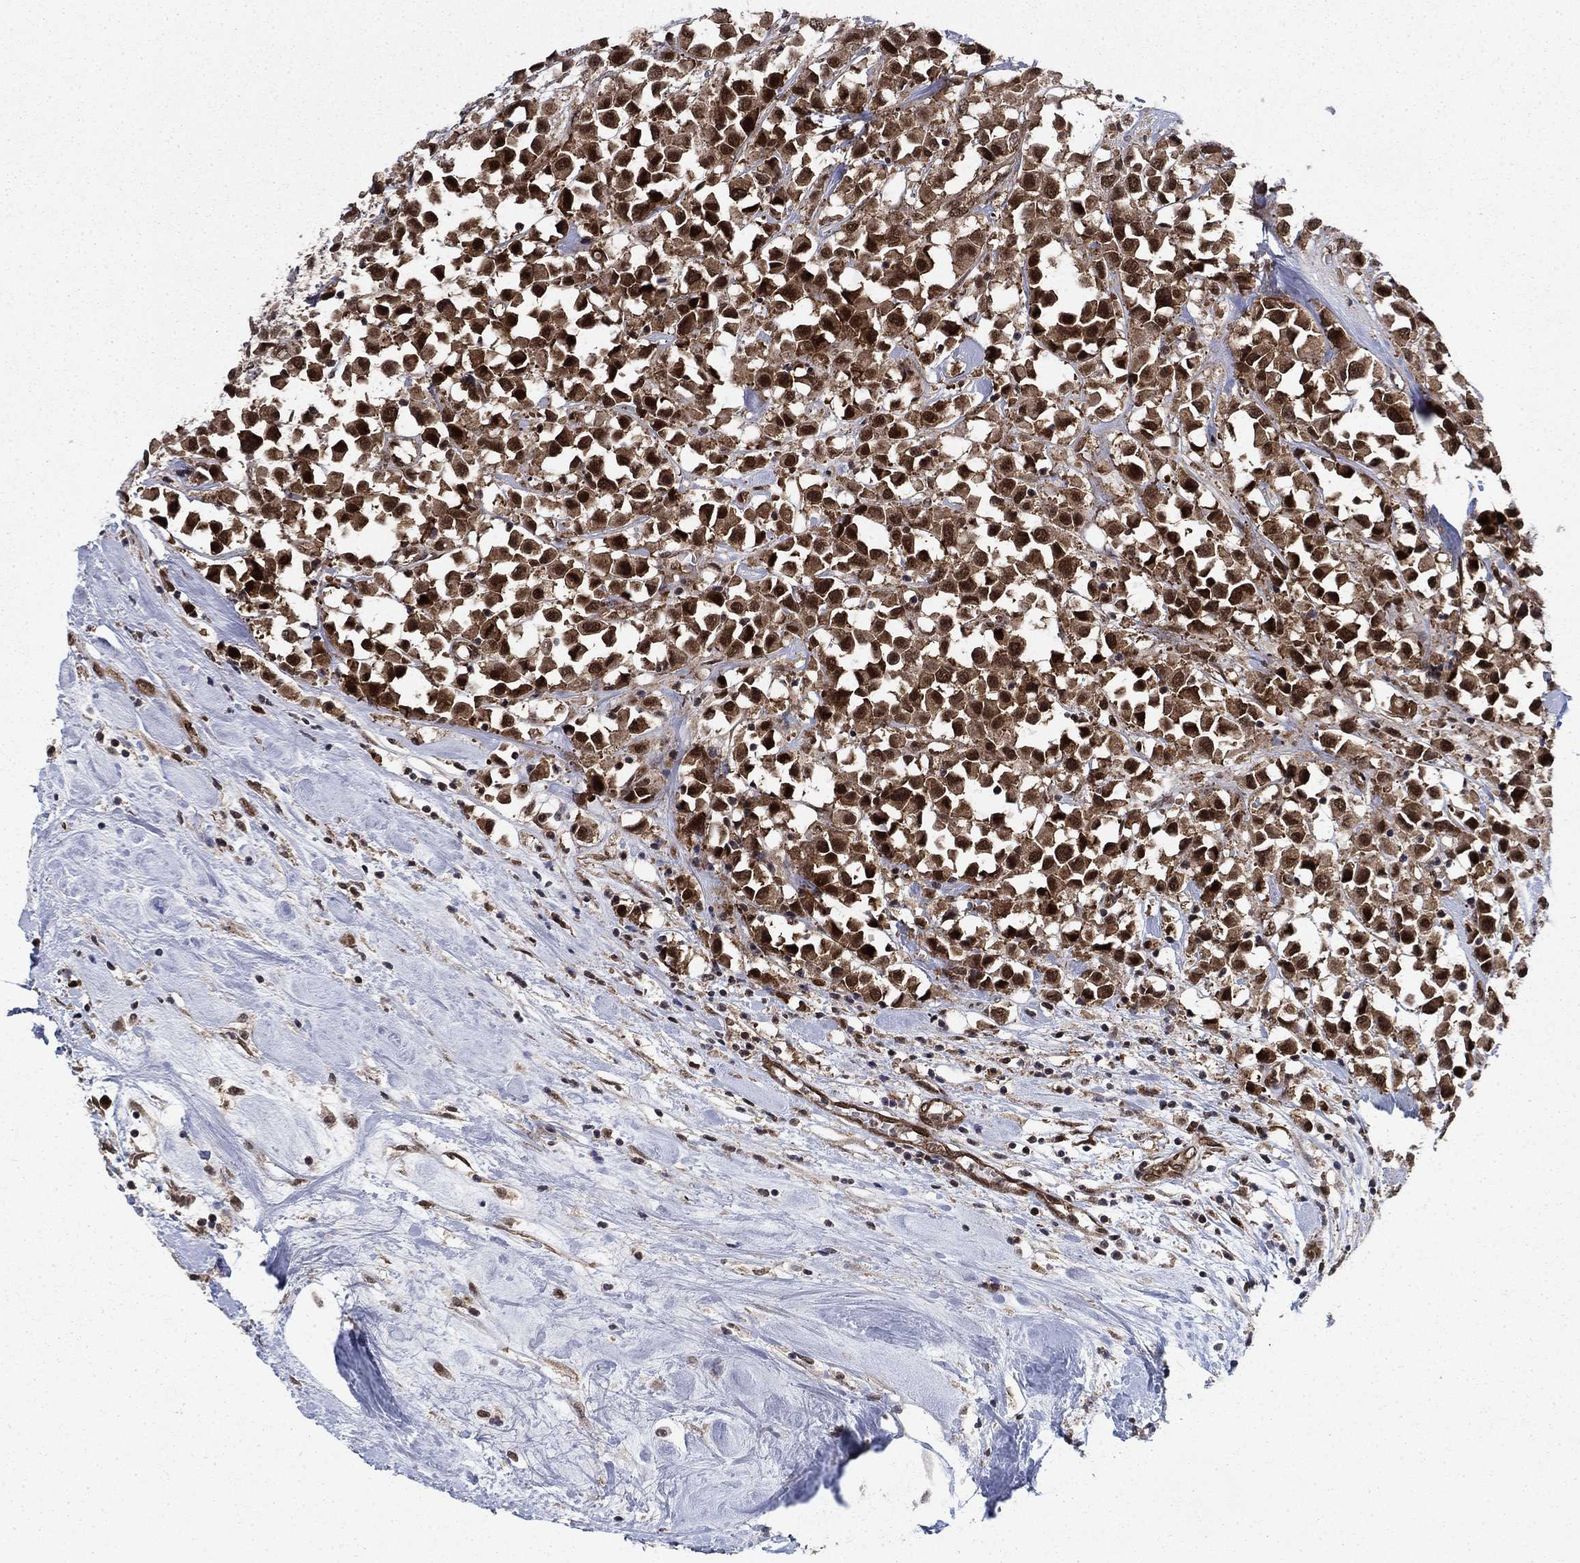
{"staining": {"intensity": "strong", "quantity": ">75%", "location": "cytoplasmic/membranous,nuclear"}, "tissue": "breast cancer", "cell_type": "Tumor cells", "image_type": "cancer", "snomed": [{"axis": "morphology", "description": "Duct carcinoma"}, {"axis": "topography", "description": "Breast"}], "caption": "A brown stain labels strong cytoplasmic/membranous and nuclear expression of a protein in invasive ductal carcinoma (breast) tumor cells.", "gene": "DNAJA1", "patient": {"sex": "female", "age": 61}}